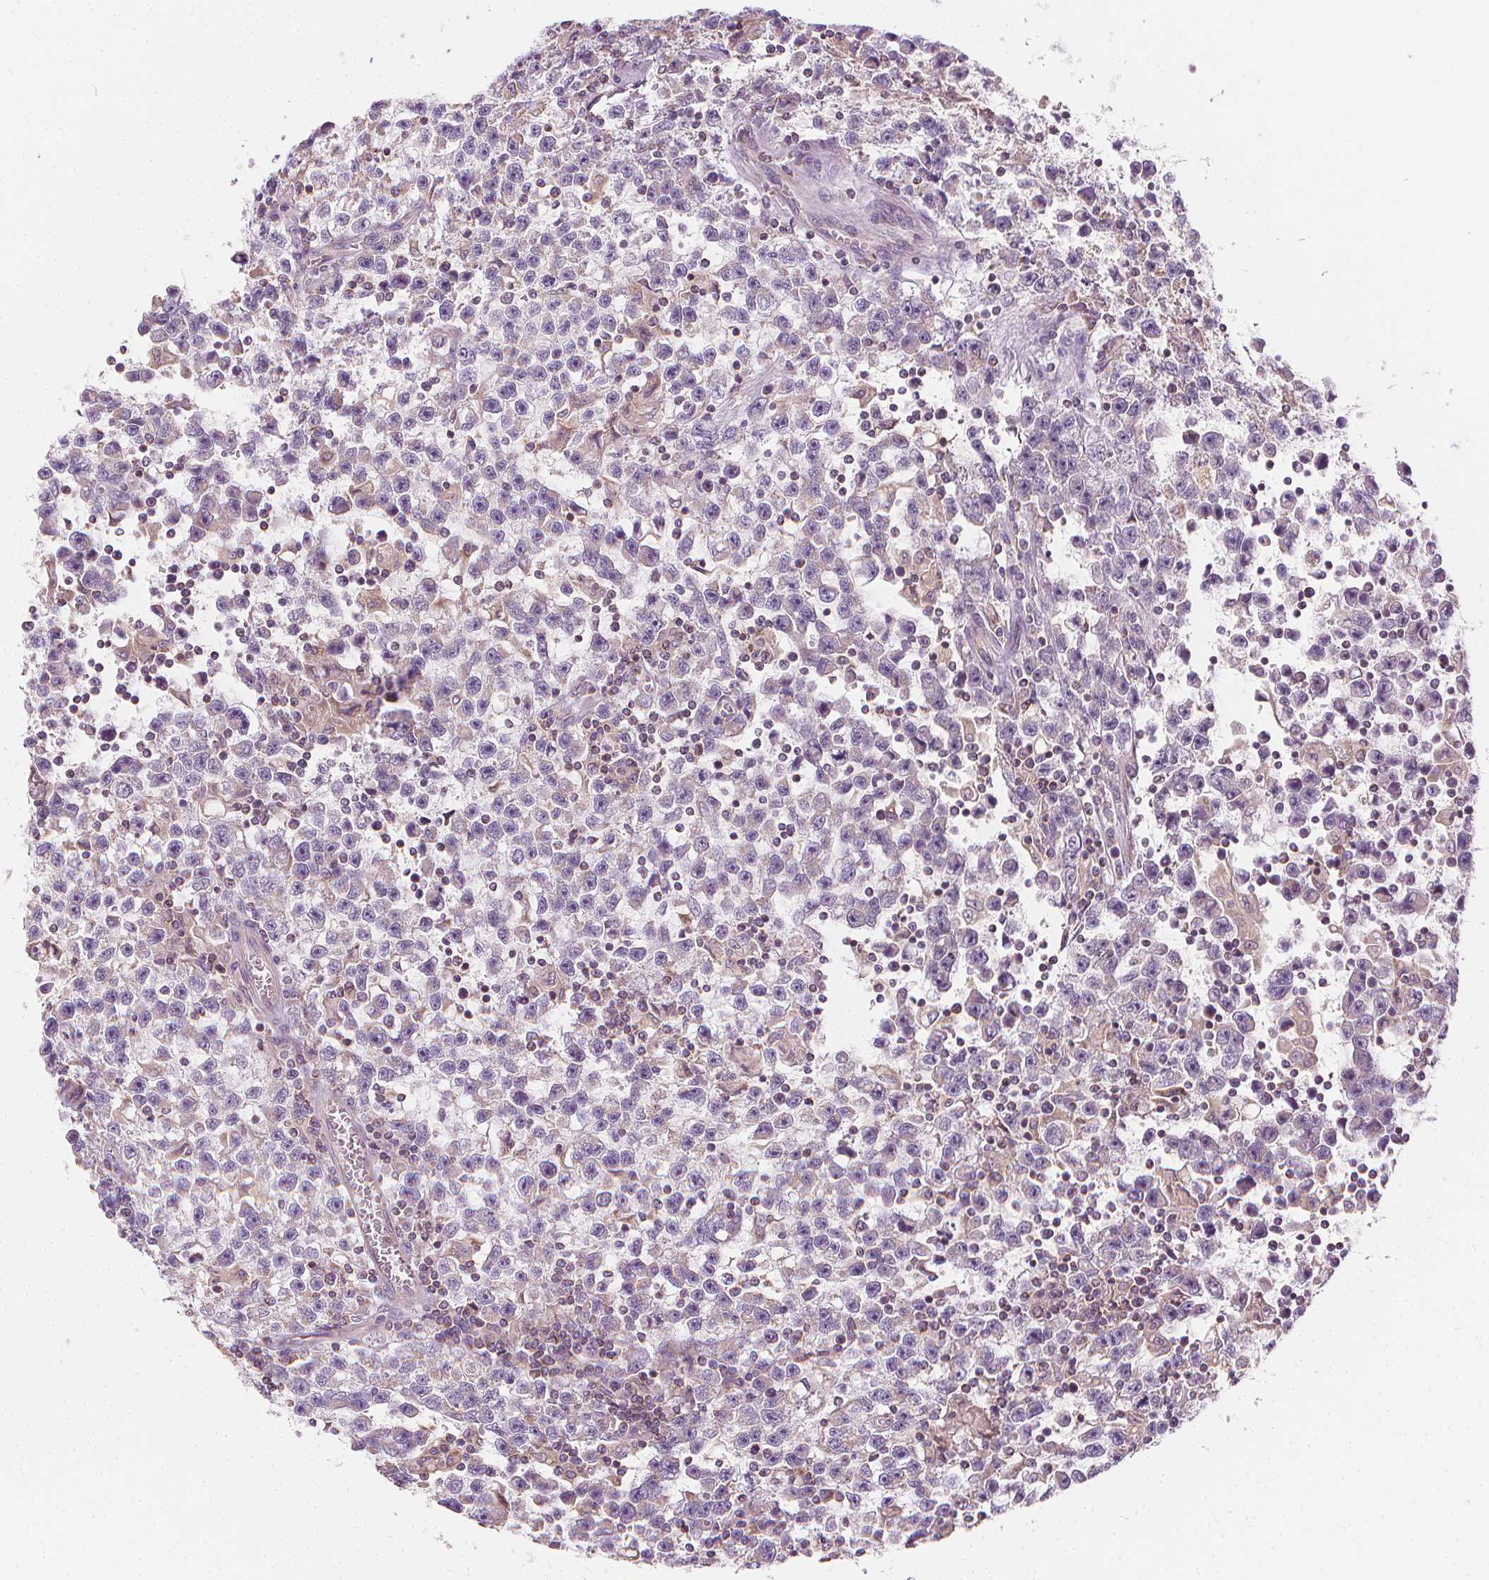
{"staining": {"intensity": "negative", "quantity": "none", "location": "none"}, "tissue": "testis cancer", "cell_type": "Tumor cells", "image_type": "cancer", "snomed": [{"axis": "morphology", "description": "Seminoma, NOS"}, {"axis": "topography", "description": "Testis"}], "caption": "Immunohistochemistry (IHC) histopathology image of neoplastic tissue: testis seminoma stained with DAB reveals no significant protein expression in tumor cells. (DAB (3,3'-diaminobenzidine) immunohistochemistry with hematoxylin counter stain).", "gene": "RAB20", "patient": {"sex": "male", "age": 31}}